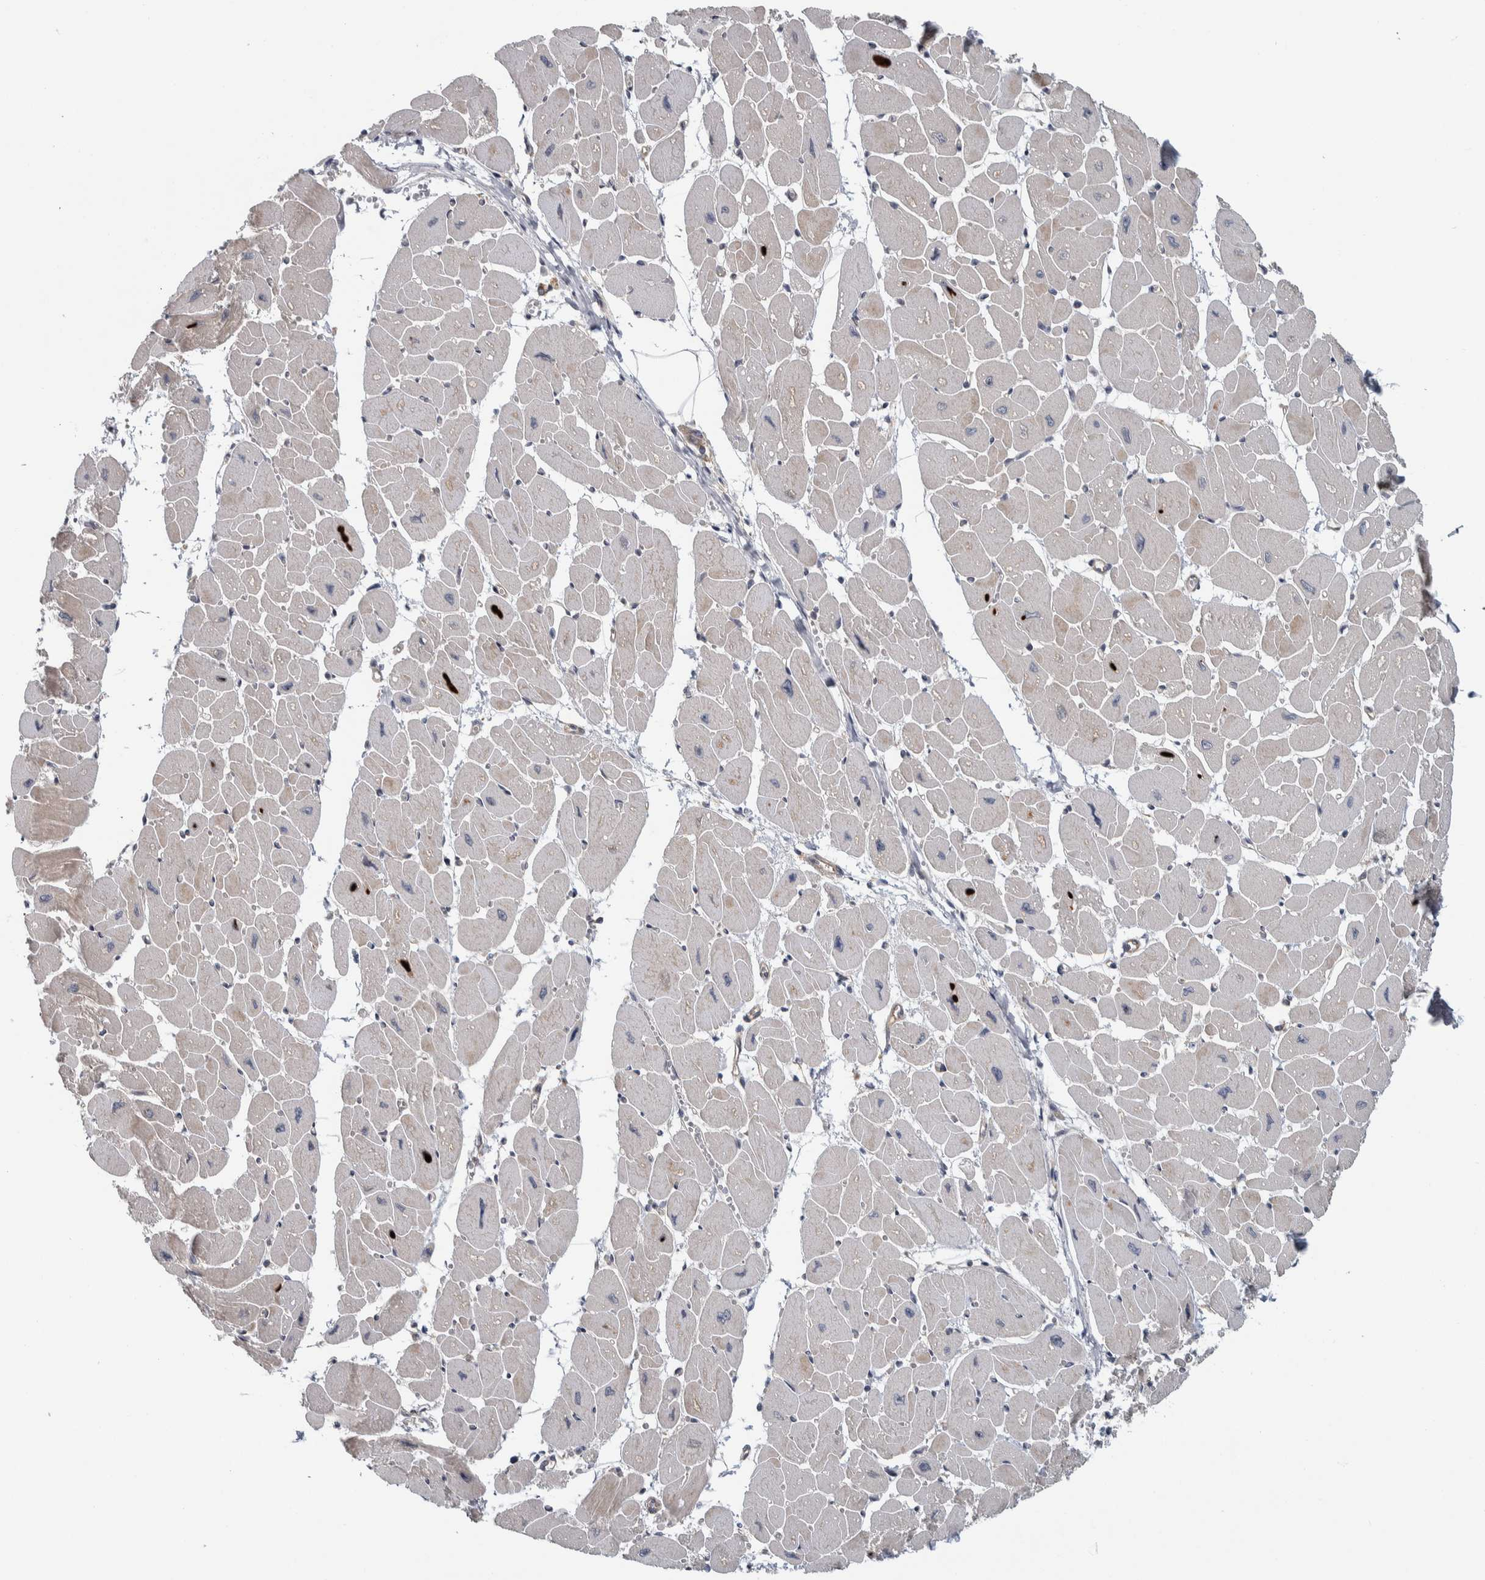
{"staining": {"intensity": "moderate", "quantity": "25%-75%", "location": "cytoplasmic/membranous"}, "tissue": "heart muscle", "cell_type": "Cardiomyocytes", "image_type": "normal", "snomed": [{"axis": "morphology", "description": "Normal tissue, NOS"}, {"axis": "topography", "description": "Heart"}], "caption": "Immunohistochemistry (IHC) staining of benign heart muscle, which exhibits medium levels of moderate cytoplasmic/membranous expression in about 25%-75% of cardiomyocytes indicating moderate cytoplasmic/membranous protein positivity. The staining was performed using DAB (3,3'-diaminobenzidine) (brown) for protein detection and nuclei were counterstained in hematoxylin (blue).", "gene": "TBC1D31", "patient": {"sex": "female", "age": 54}}